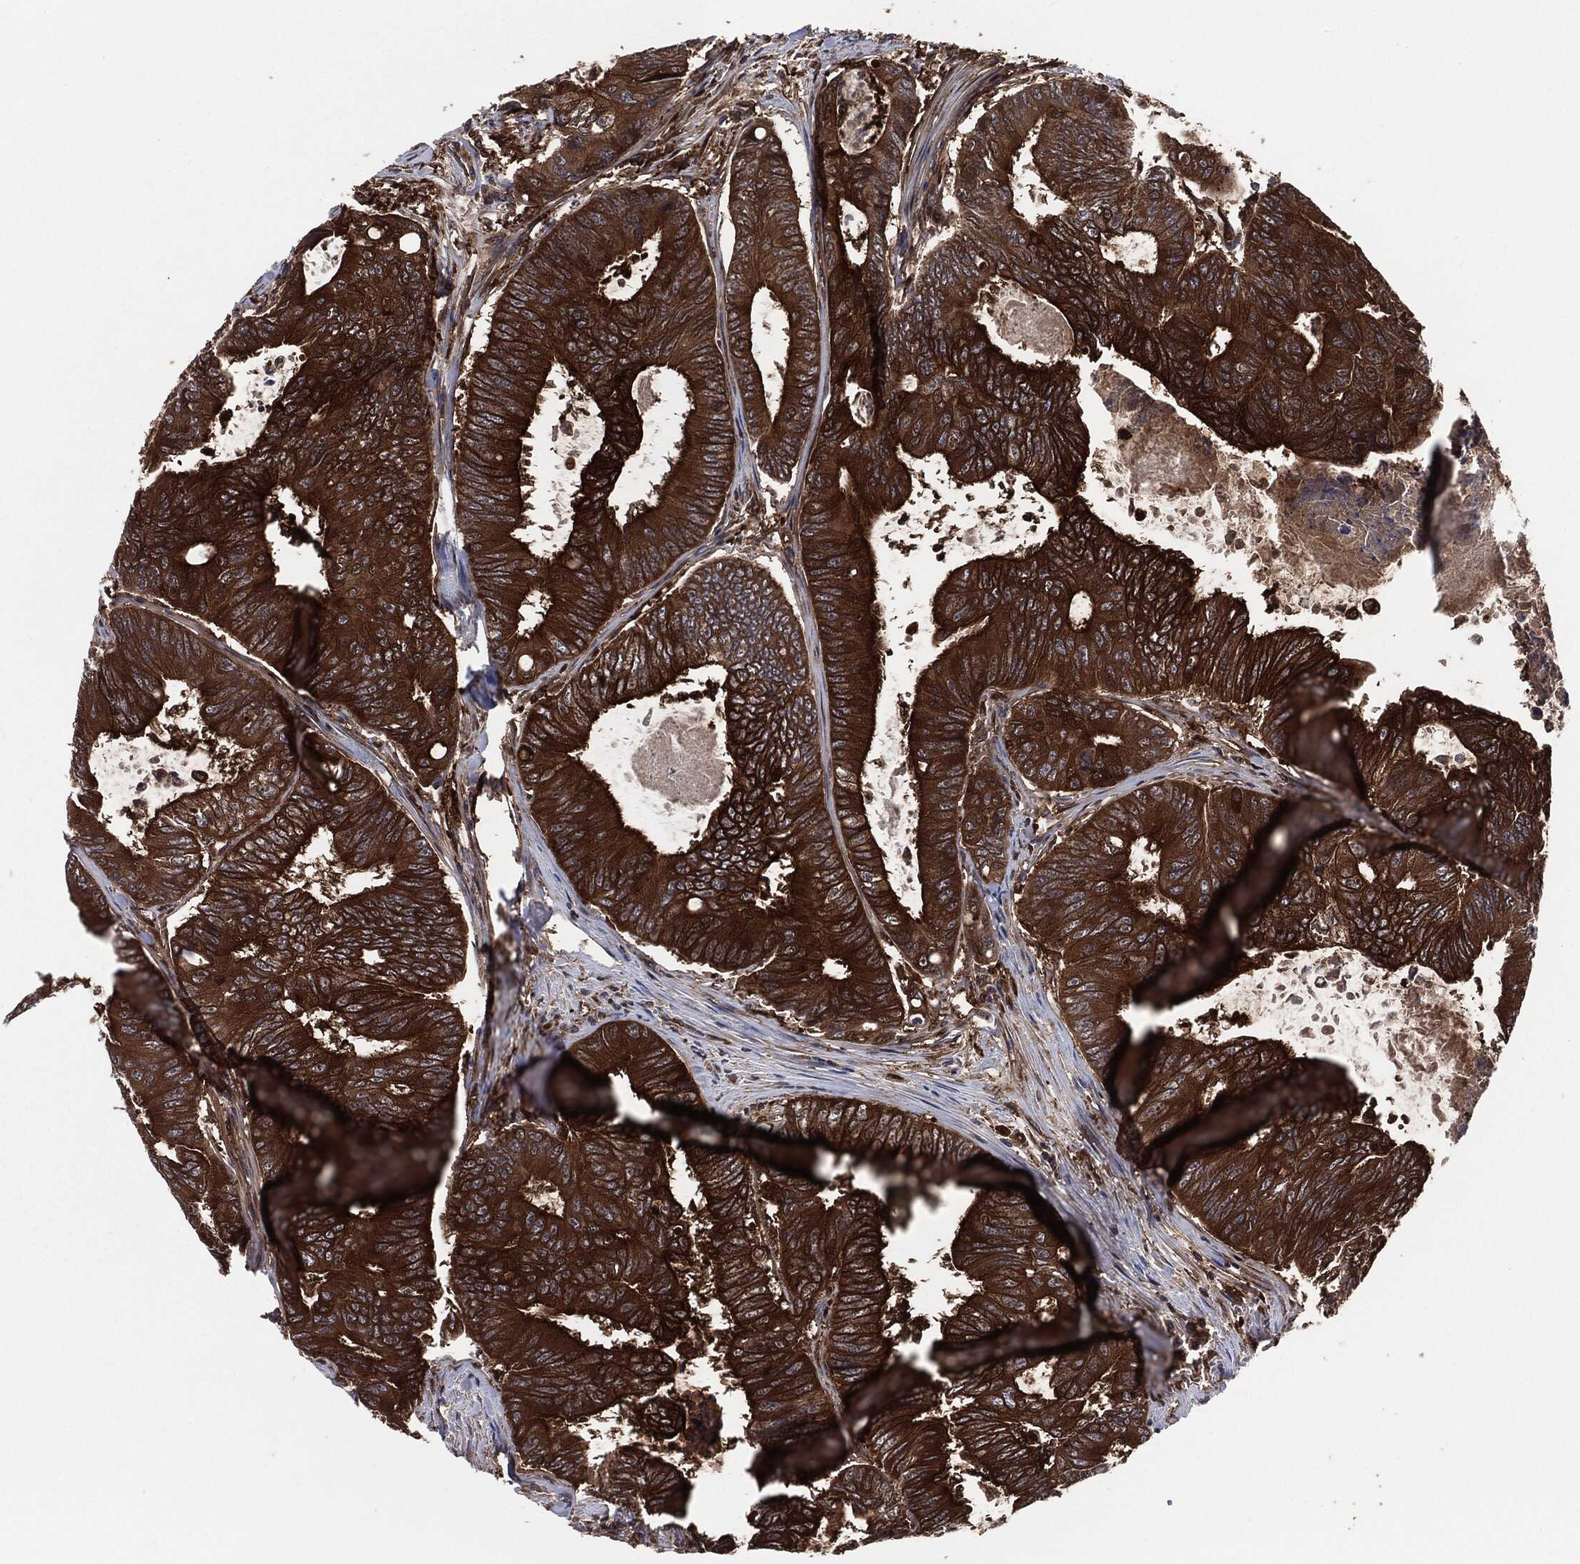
{"staining": {"intensity": "strong", "quantity": ">75%", "location": "cytoplasmic/membranous"}, "tissue": "colorectal cancer", "cell_type": "Tumor cells", "image_type": "cancer", "snomed": [{"axis": "morphology", "description": "Adenocarcinoma, NOS"}, {"axis": "topography", "description": "Colon"}], "caption": "An image showing strong cytoplasmic/membranous positivity in approximately >75% of tumor cells in colorectal adenocarcinoma, as visualized by brown immunohistochemical staining.", "gene": "XPNPEP1", "patient": {"sex": "female", "age": 48}}